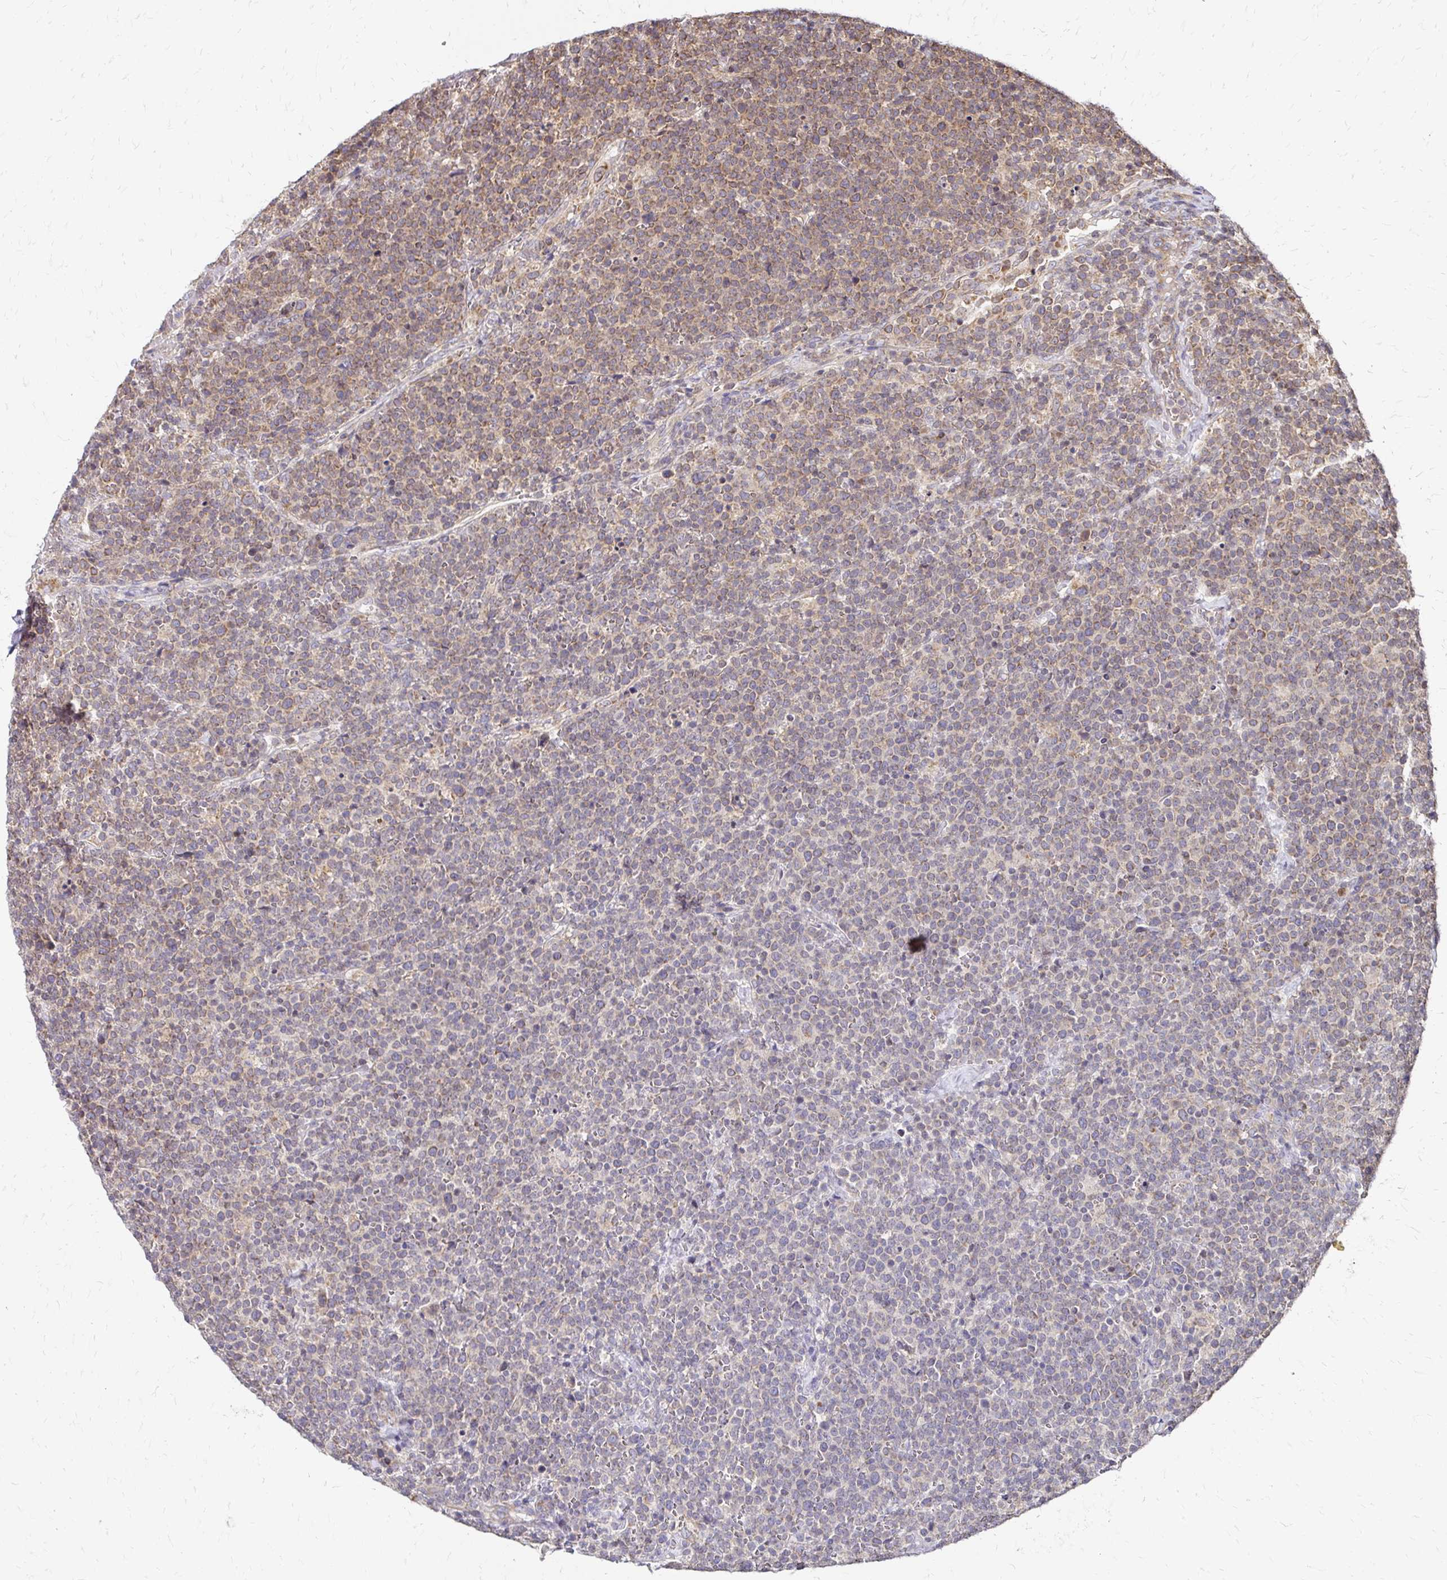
{"staining": {"intensity": "moderate", "quantity": "25%-75%", "location": "cytoplasmic/membranous"}, "tissue": "lymphoma", "cell_type": "Tumor cells", "image_type": "cancer", "snomed": [{"axis": "morphology", "description": "Malignant lymphoma, non-Hodgkin's type, High grade"}, {"axis": "topography", "description": "Lymph node"}], "caption": "Immunohistochemistry (IHC) image of human lymphoma stained for a protein (brown), which exhibits medium levels of moderate cytoplasmic/membranous expression in about 25%-75% of tumor cells.", "gene": "ZW10", "patient": {"sex": "male", "age": 61}}